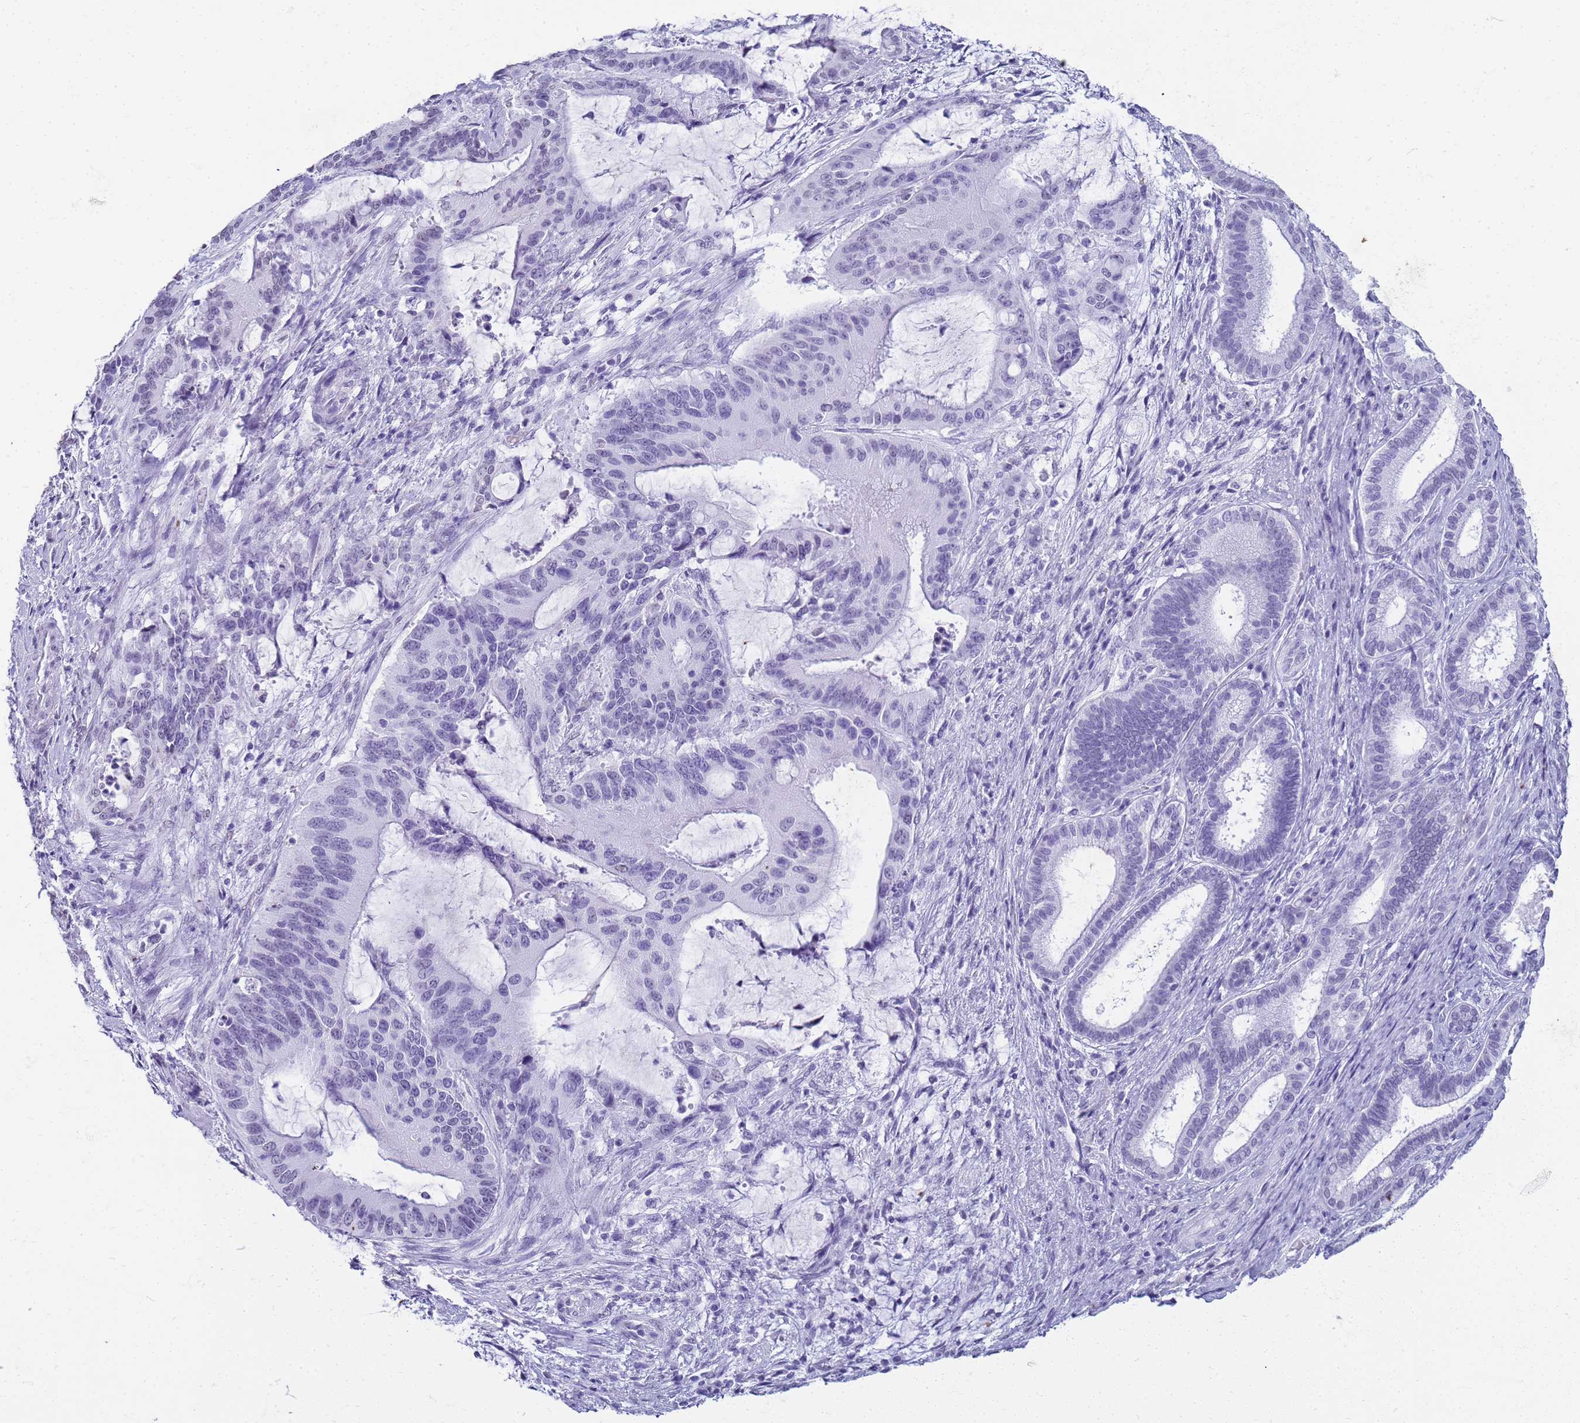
{"staining": {"intensity": "negative", "quantity": "none", "location": "none"}, "tissue": "liver cancer", "cell_type": "Tumor cells", "image_type": "cancer", "snomed": [{"axis": "morphology", "description": "Normal tissue, NOS"}, {"axis": "morphology", "description": "Cholangiocarcinoma"}, {"axis": "topography", "description": "Liver"}, {"axis": "topography", "description": "Peripheral nerve tissue"}], "caption": "Cholangiocarcinoma (liver) stained for a protein using immunohistochemistry (IHC) demonstrates no staining tumor cells.", "gene": "SLC7A9", "patient": {"sex": "female", "age": 73}}